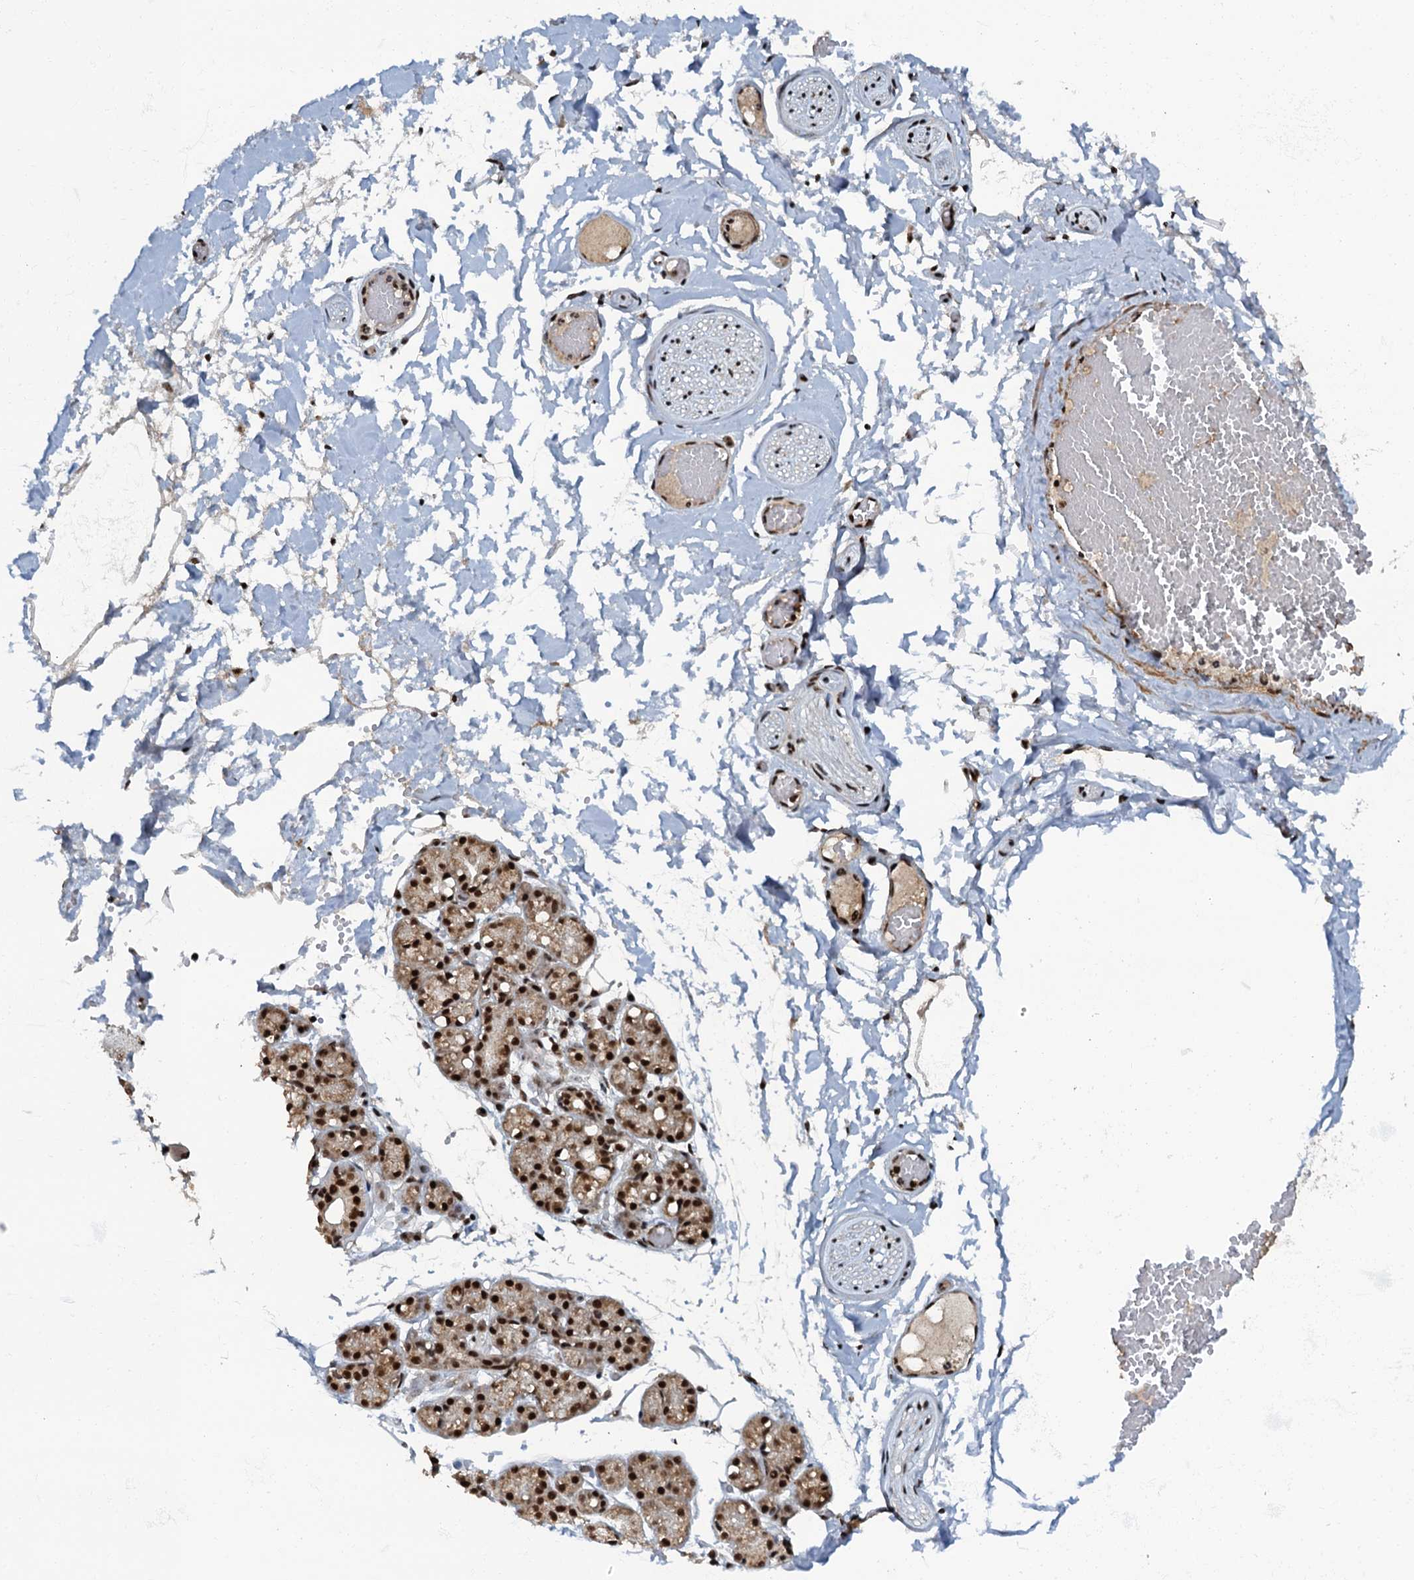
{"staining": {"intensity": "strong", "quantity": ">75%", "location": "nuclear"}, "tissue": "salivary gland", "cell_type": "Glandular cells", "image_type": "normal", "snomed": [{"axis": "morphology", "description": "Normal tissue, NOS"}, {"axis": "topography", "description": "Salivary gland"}], "caption": "Brown immunohistochemical staining in normal salivary gland exhibits strong nuclear positivity in approximately >75% of glandular cells.", "gene": "ZC3H18", "patient": {"sex": "male", "age": 63}}